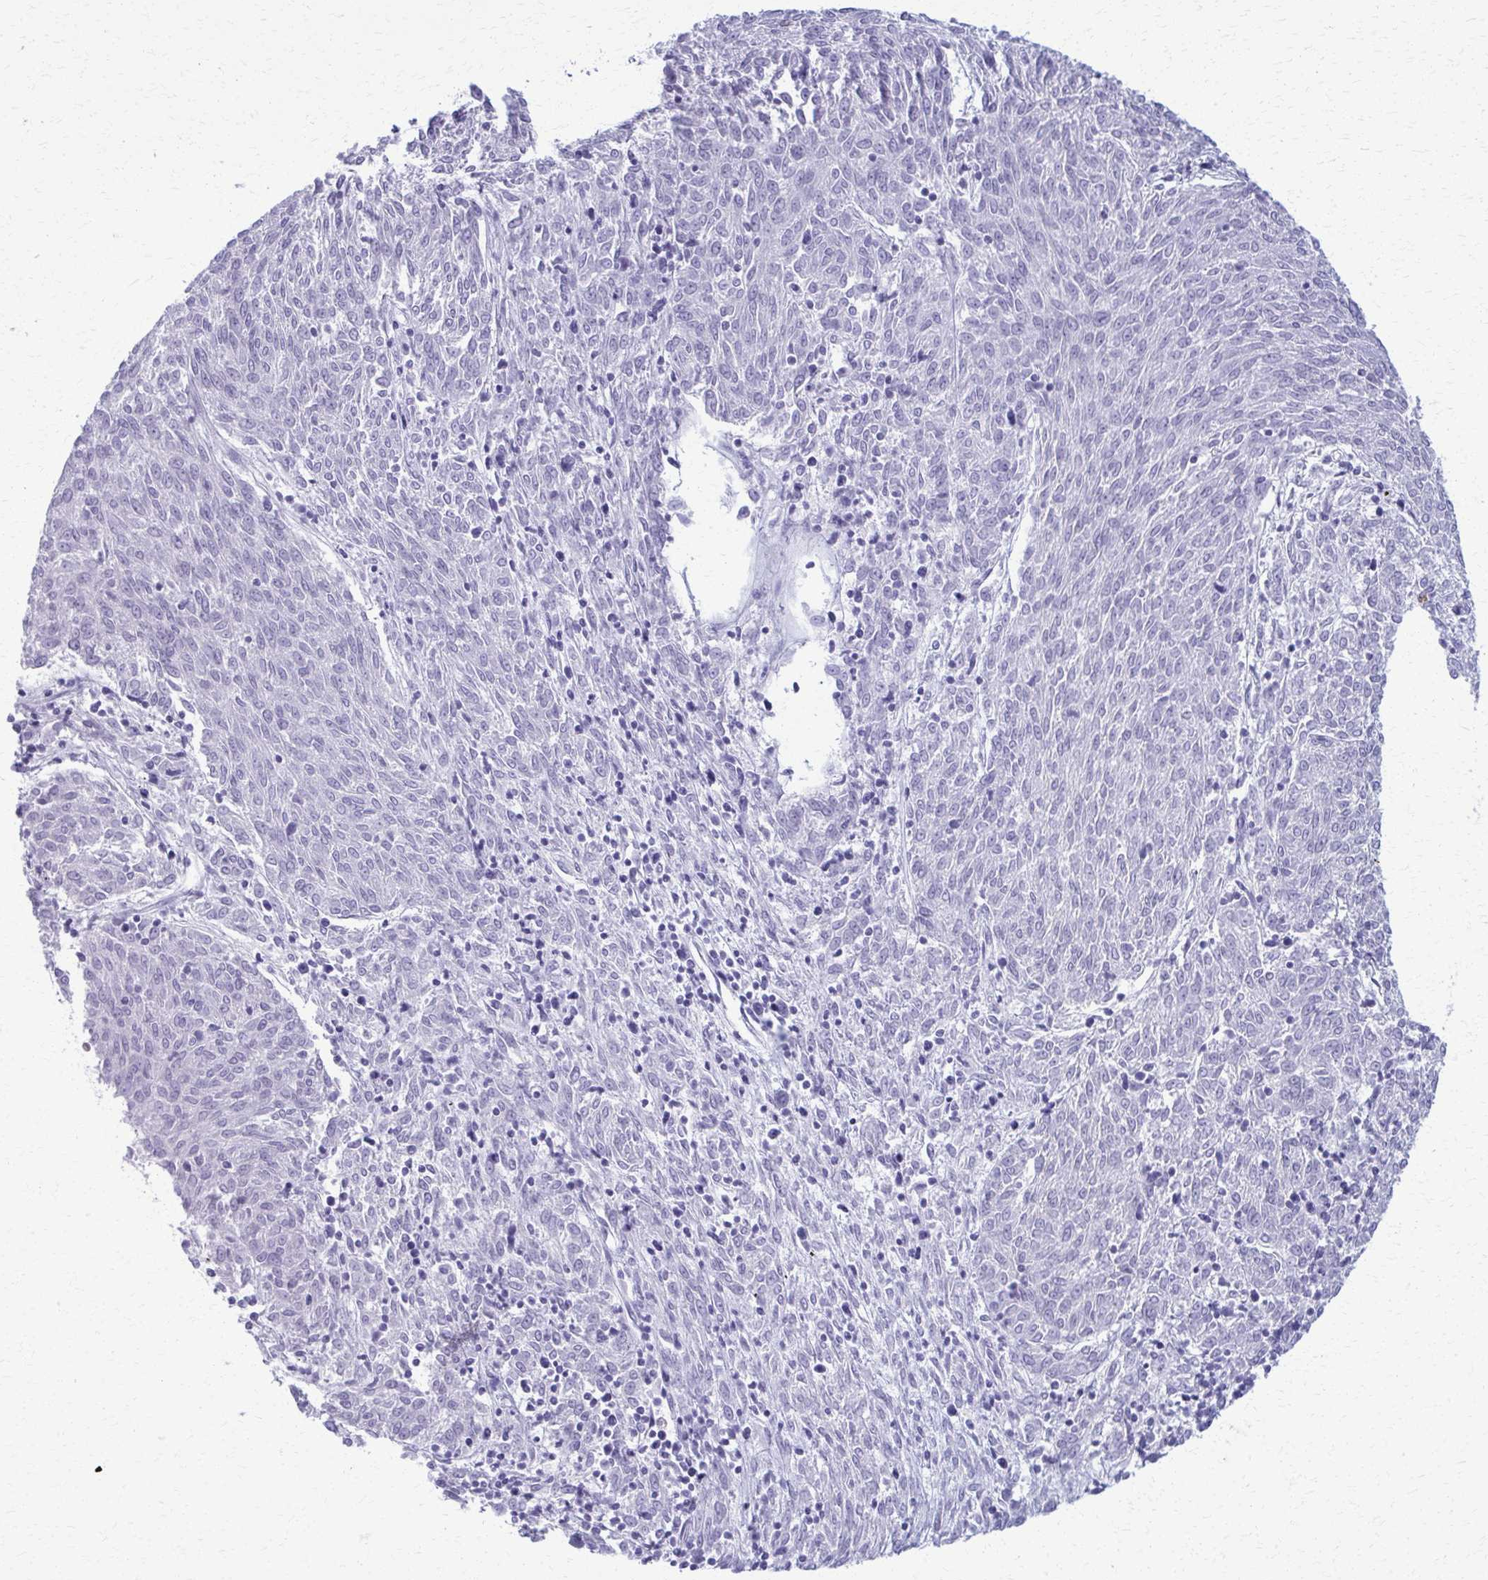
{"staining": {"intensity": "negative", "quantity": "none", "location": "none"}, "tissue": "melanoma", "cell_type": "Tumor cells", "image_type": "cancer", "snomed": [{"axis": "morphology", "description": "Malignant melanoma, NOS"}, {"axis": "topography", "description": "Skin"}], "caption": "A high-resolution photomicrograph shows IHC staining of melanoma, which displays no significant positivity in tumor cells. (DAB (3,3'-diaminobenzidine) IHC, high magnification).", "gene": "ACSM2B", "patient": {"sex": "female", "age": 72}}